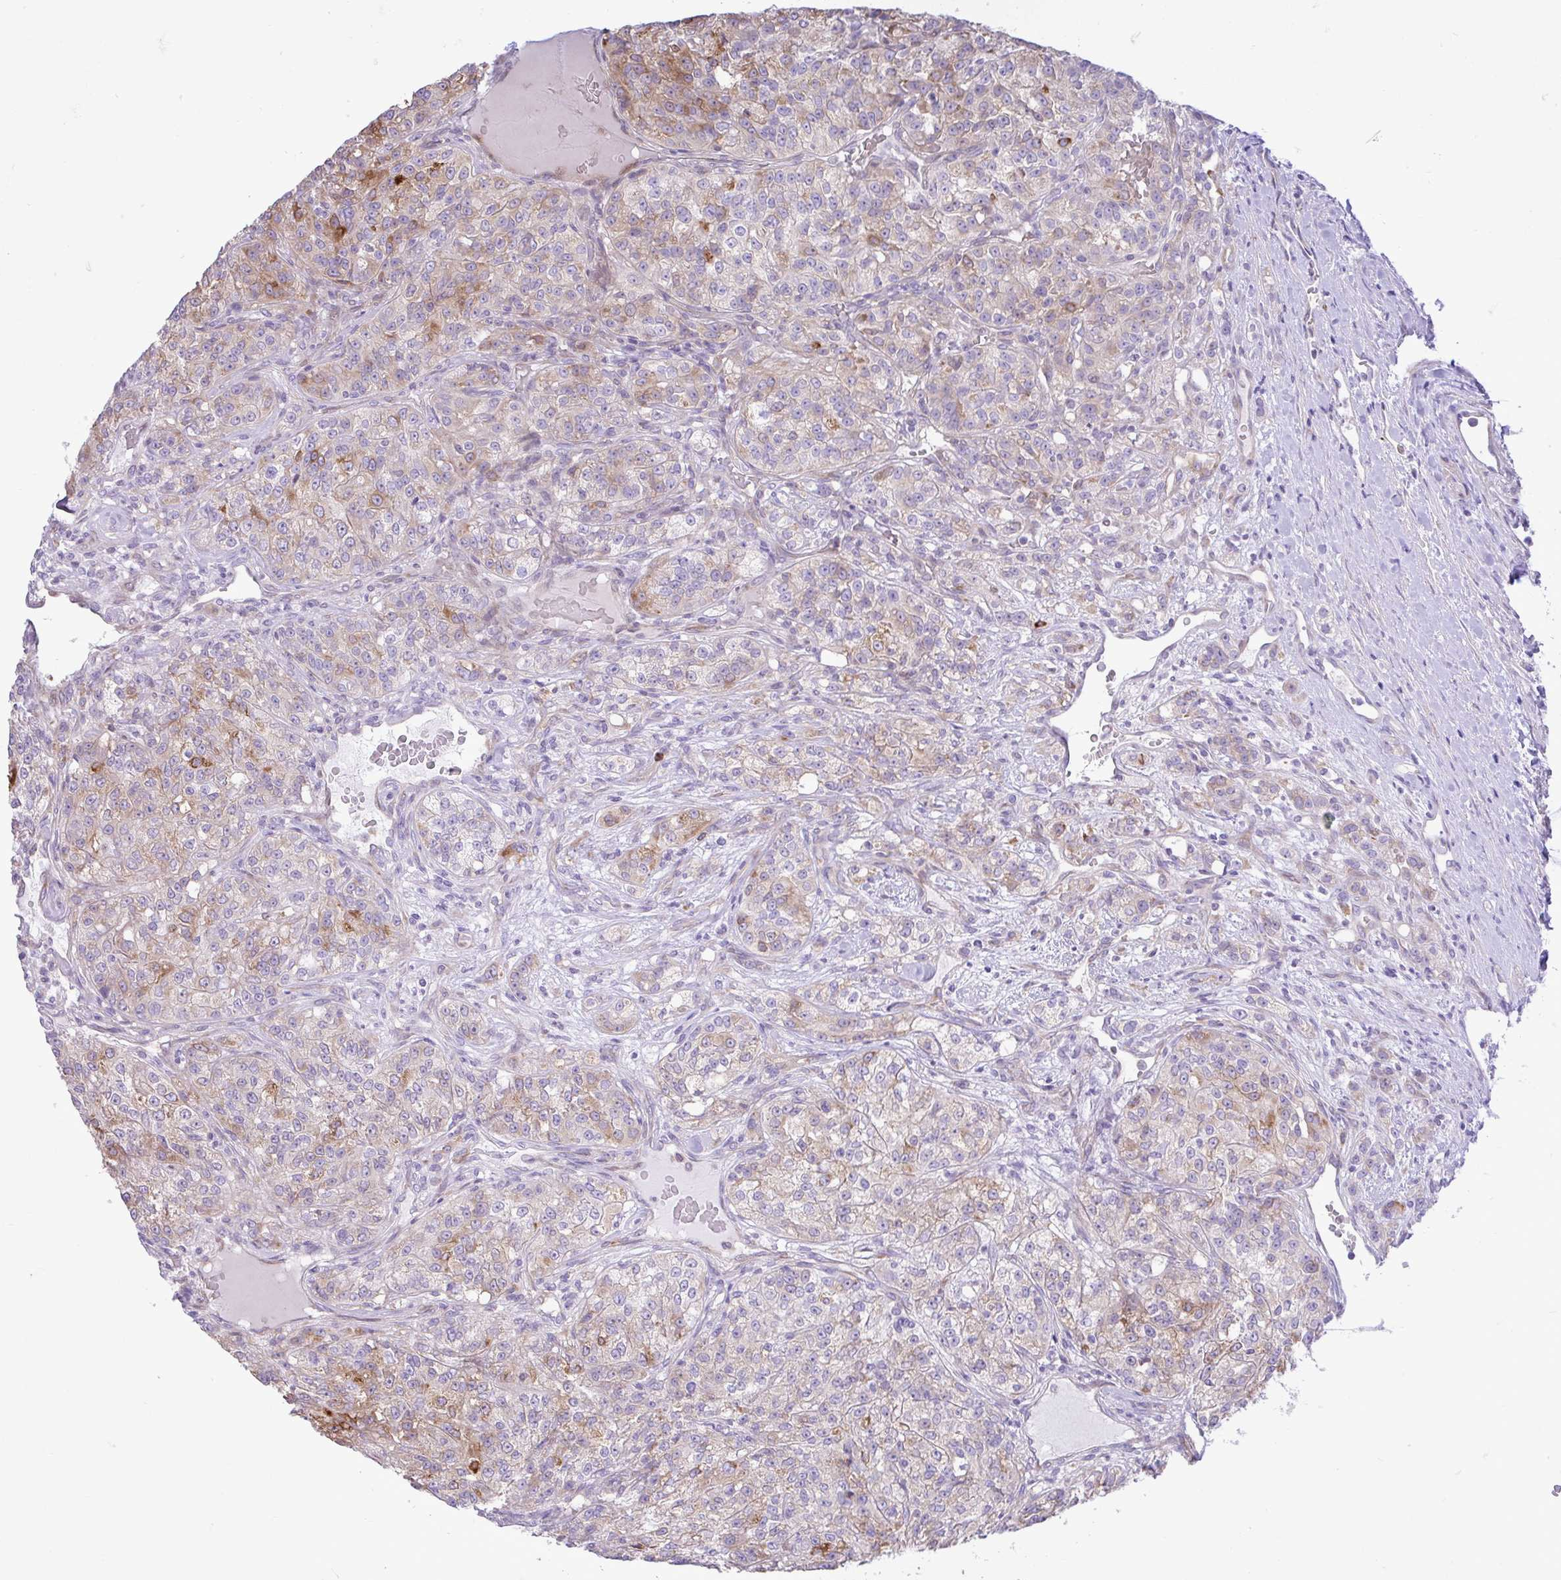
{"staining": {"intensity": "moderate", "quantity": "<25%", "location": "cytoplasmic/membranous"}, "tissue": "renal cancer", "cell_type": "Tumor cells", "image_type": "cancer", "snomed": [{"axis": "morphology", "description": "Adenocarcinoma, NOS"}, {"axis": "topography", "description": "Kidney"}], "caption": "Human renal cancer (adenocarcinoma) stained with a brown dye reveals moderate cytoplasmic/membranous positive expression in approximately <25% of tumor cells.", "gene": "EEF1A2", "patient": {"sex": "female", "age": 63}}